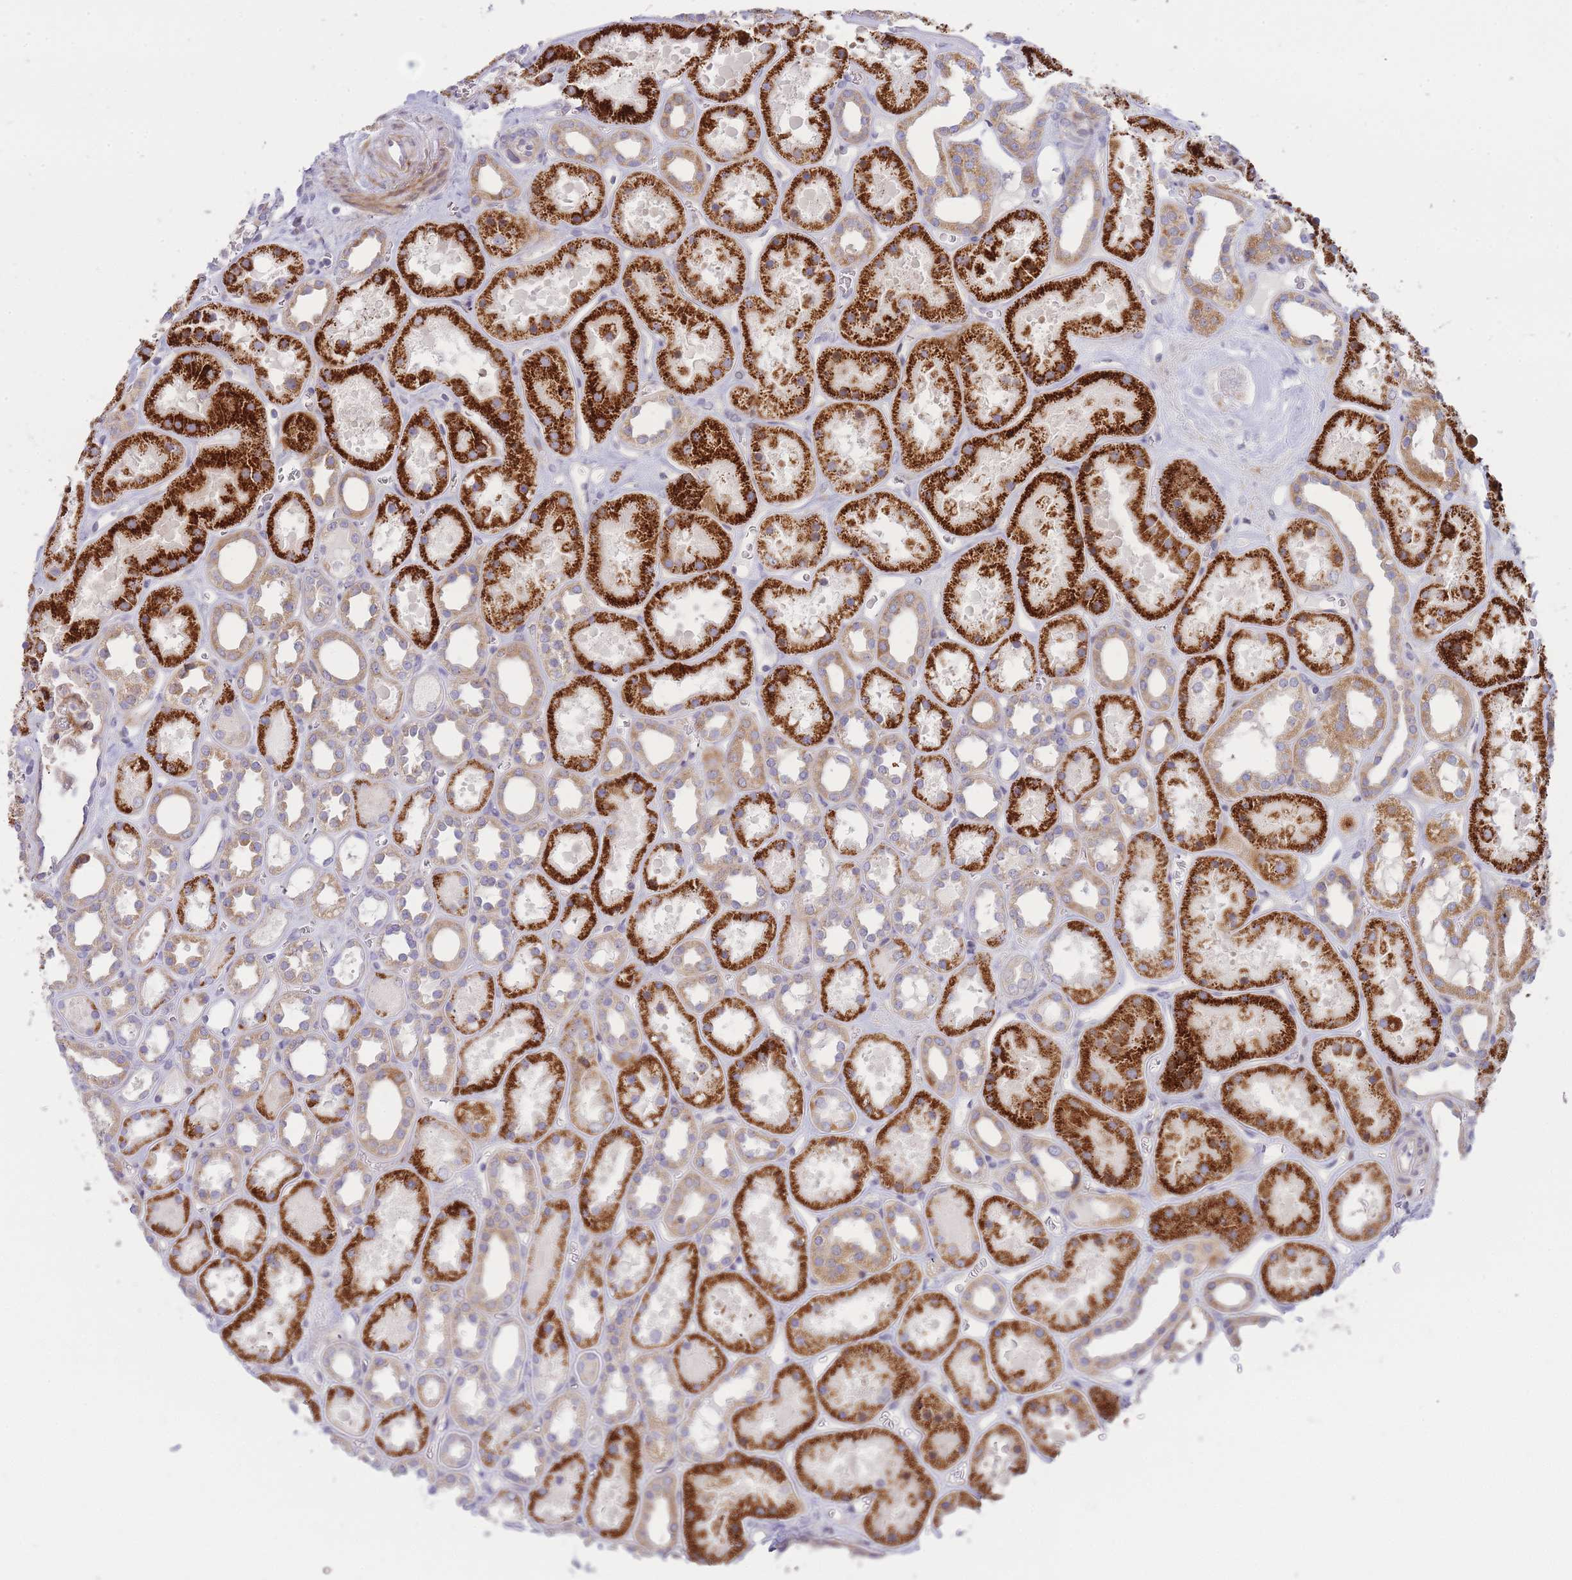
{"staining": {"intensity": "moderate", "quantity": "25%-75%", "location": "cytoplasmic/membranous"}, "tissue": "kidney", "cell_type": "Cells in glomeruli", "image_type": "normal", "snomed": [{"axis": "morphology", "description": "Normal tissue, NOS"}, {"axis": "topography", "description": "Kidney"}], "caption": "Benign kidney shows moderate cytoplasmic/membranous staining in approximately 25%-75% of cells in glomeruli, visualized by immunohistochemistry. (IHC, brightfield microscopy, high magnification).", "gene": "ATP5MC2", "patient": {"sex": "female", "age": 41}}